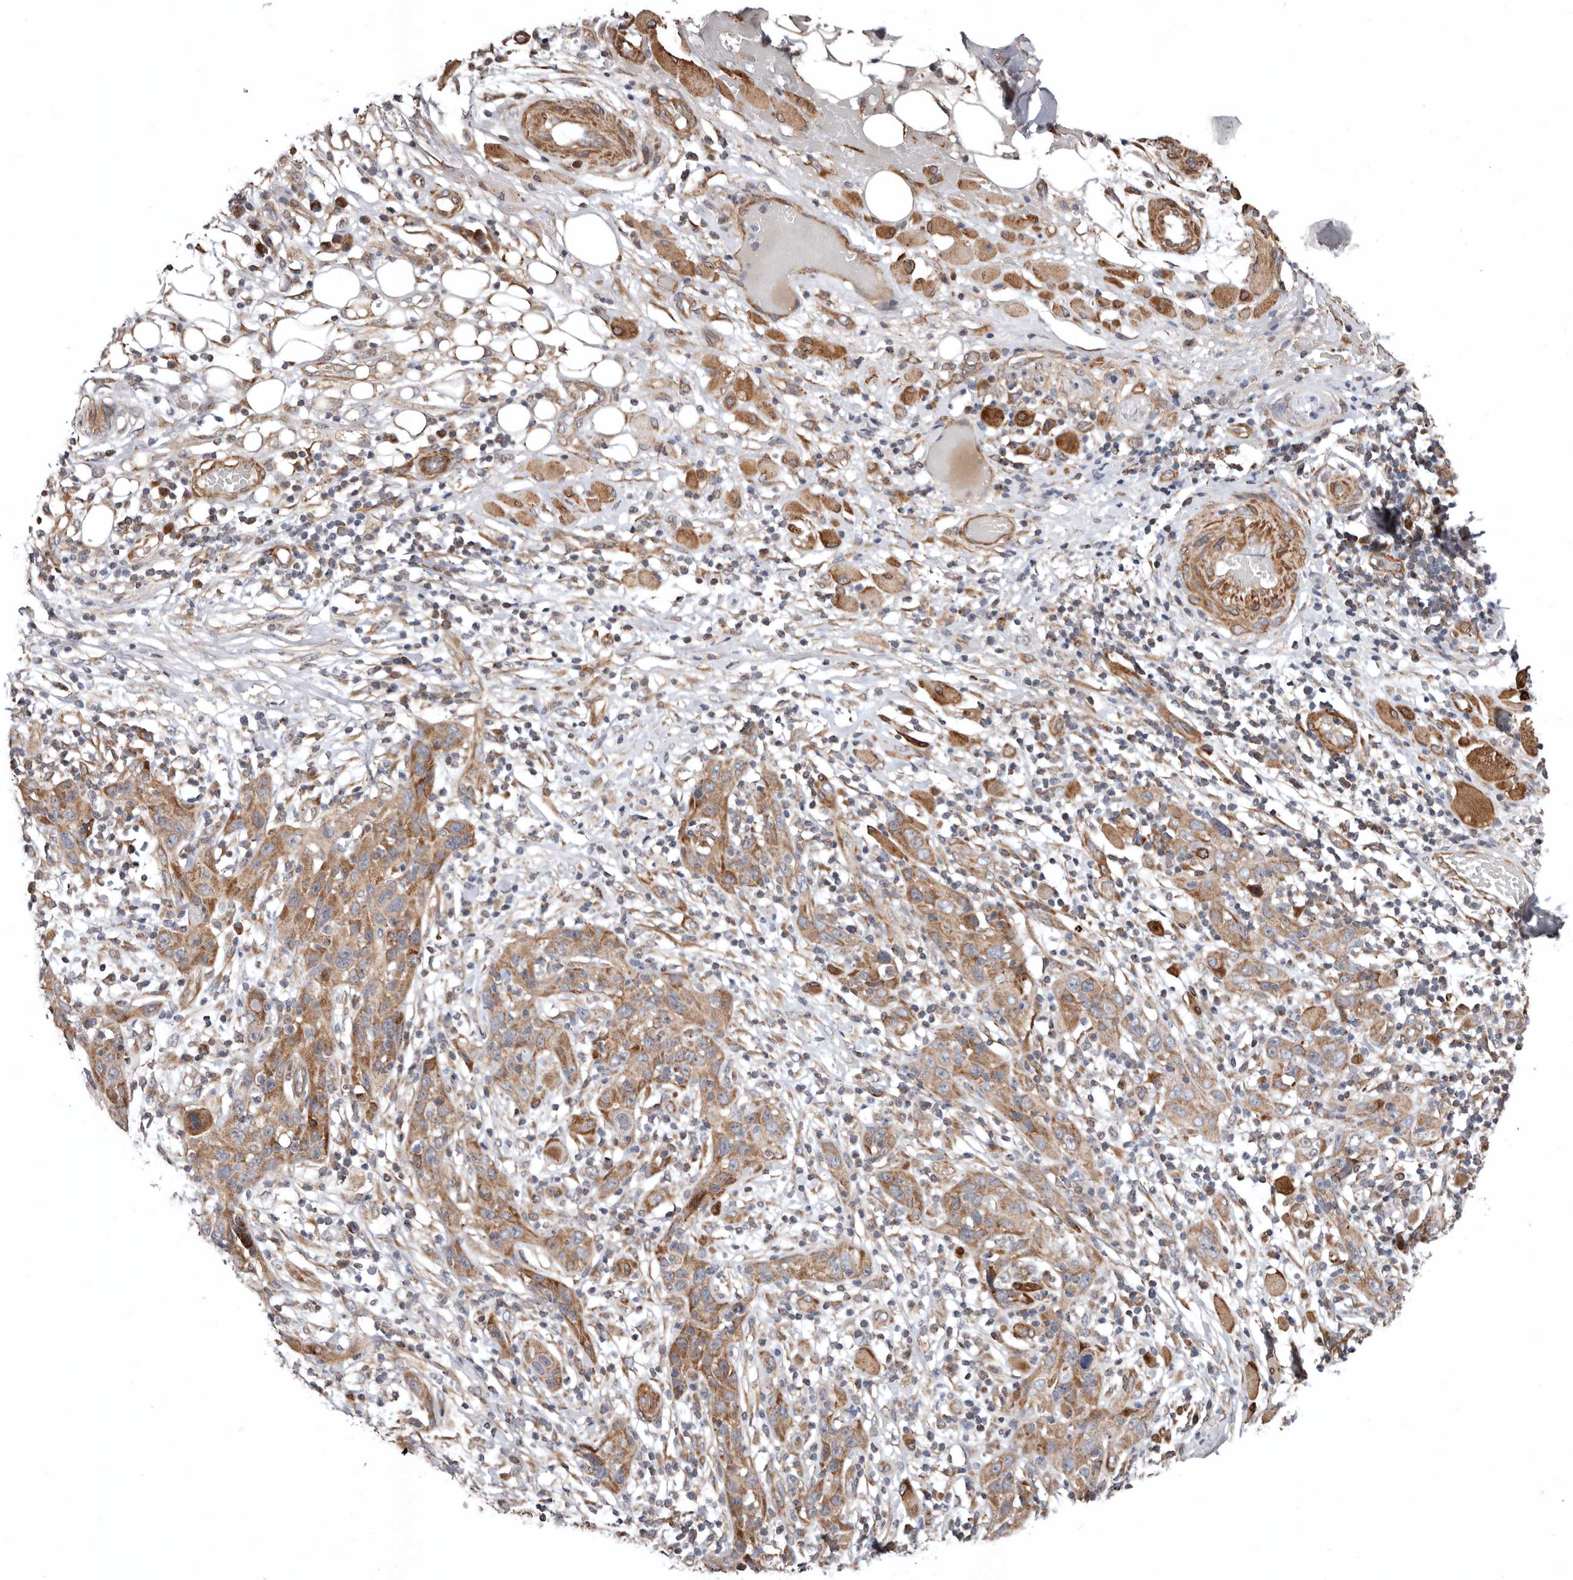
{"staining": {"intensity": "moderate", "quantity": ">75%", "location": "cytoplasmic/membranous"}, "tissue": "skin cancer", "cell_type": "Tumor cells", "image_type": "cancer", "snomed": [{"axis": "morphology", "description": "Squamous cell carcinoma, NOS"}, {"axis": "topography", "description": "Skin"}], "caption": "Skin cancer stained with immunohistochemistry (IHC) shows moderate cytoplasmic/membranous expression in about >75% of tumor cells.", "gene": "PROKR1", "patient": {"sex": "female", "age": 88}}